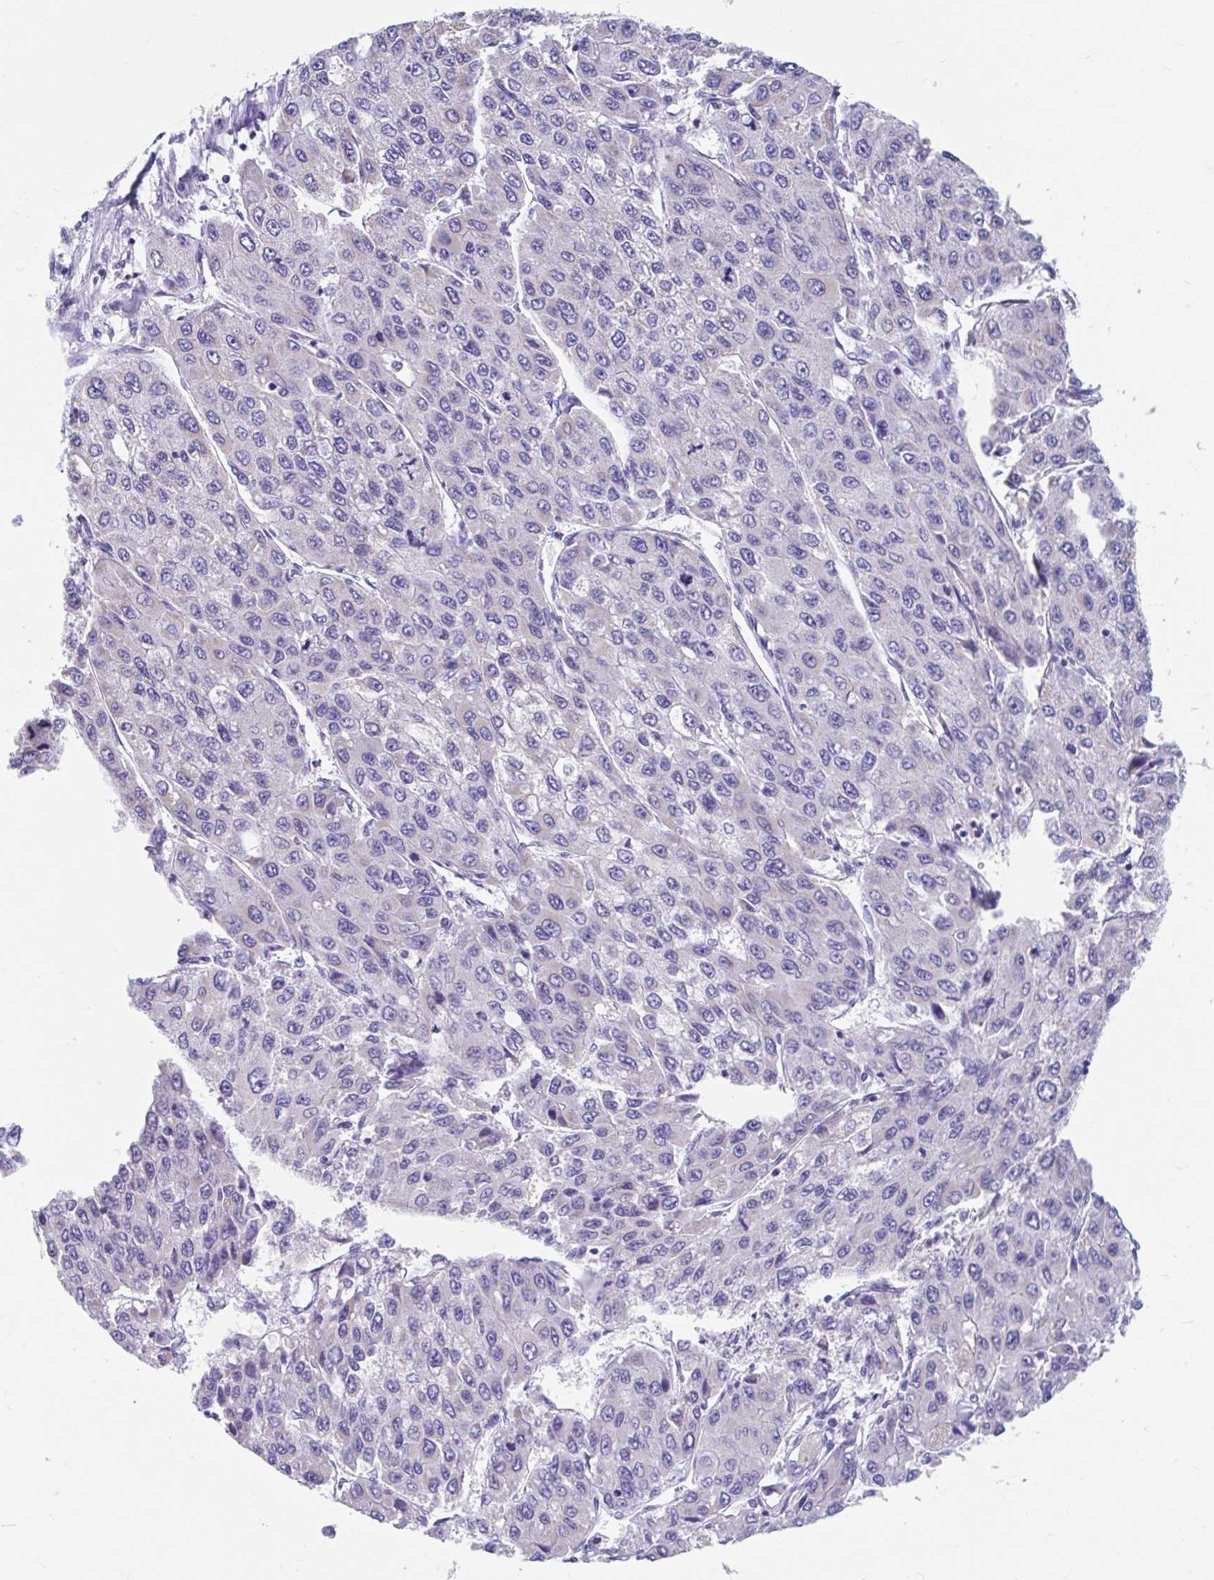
{"staining": {"intensity": "negative", "quantity": "none", "location": "none"}, "tissue": "liver cancer", "cell_type": "Tumor cells", "image_type": "cancer", "snomed": [{"axis": "morphology", "description": "Carcinoma, Hepatocellular, NOS"}, {"axis": "topography", "description": "Liver"}], "caption": "Image shows no significant protein expression in tumor cells of hepatocellular carcinoma (liver).", "gene": "CCSAP", "patient": {"sex": "female", "age": 66}}